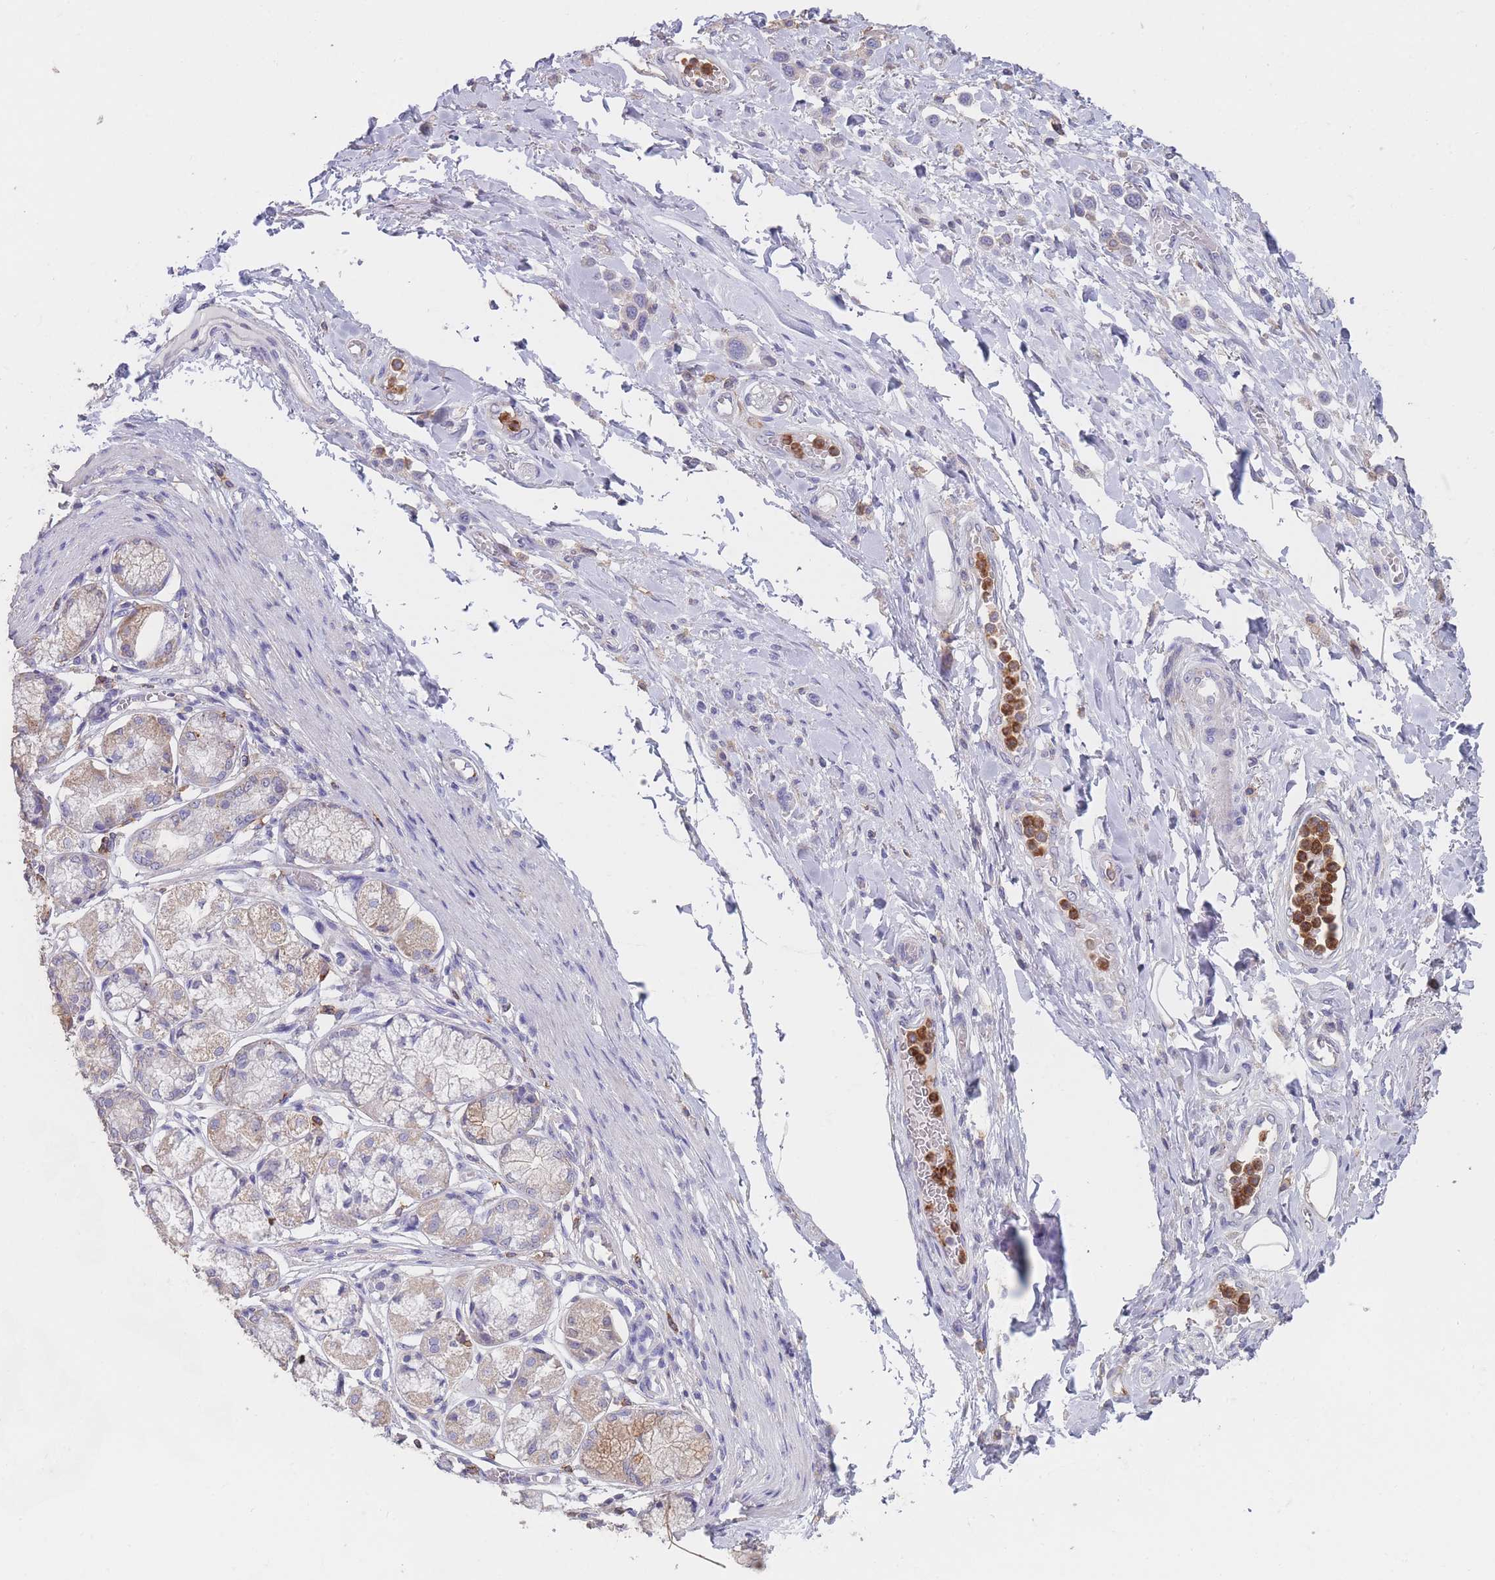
{"staining": {"intensity": "negative", "quantity": "none", "location": "none"}, "tissue": "stomach cancer", "cell_type": "Tumor cells", "image_type": "cancer", "snomed": [{"axis": "morphology", "description": "Adenocarcinoma, NOS"}, {"axis": "topography", "description": "Stomach"}], "caption": "There is no significant expression in tumor cells of stomach cancer.", "gene": "CLEC12A", "patient": {"sex": "female", "age": 65}}